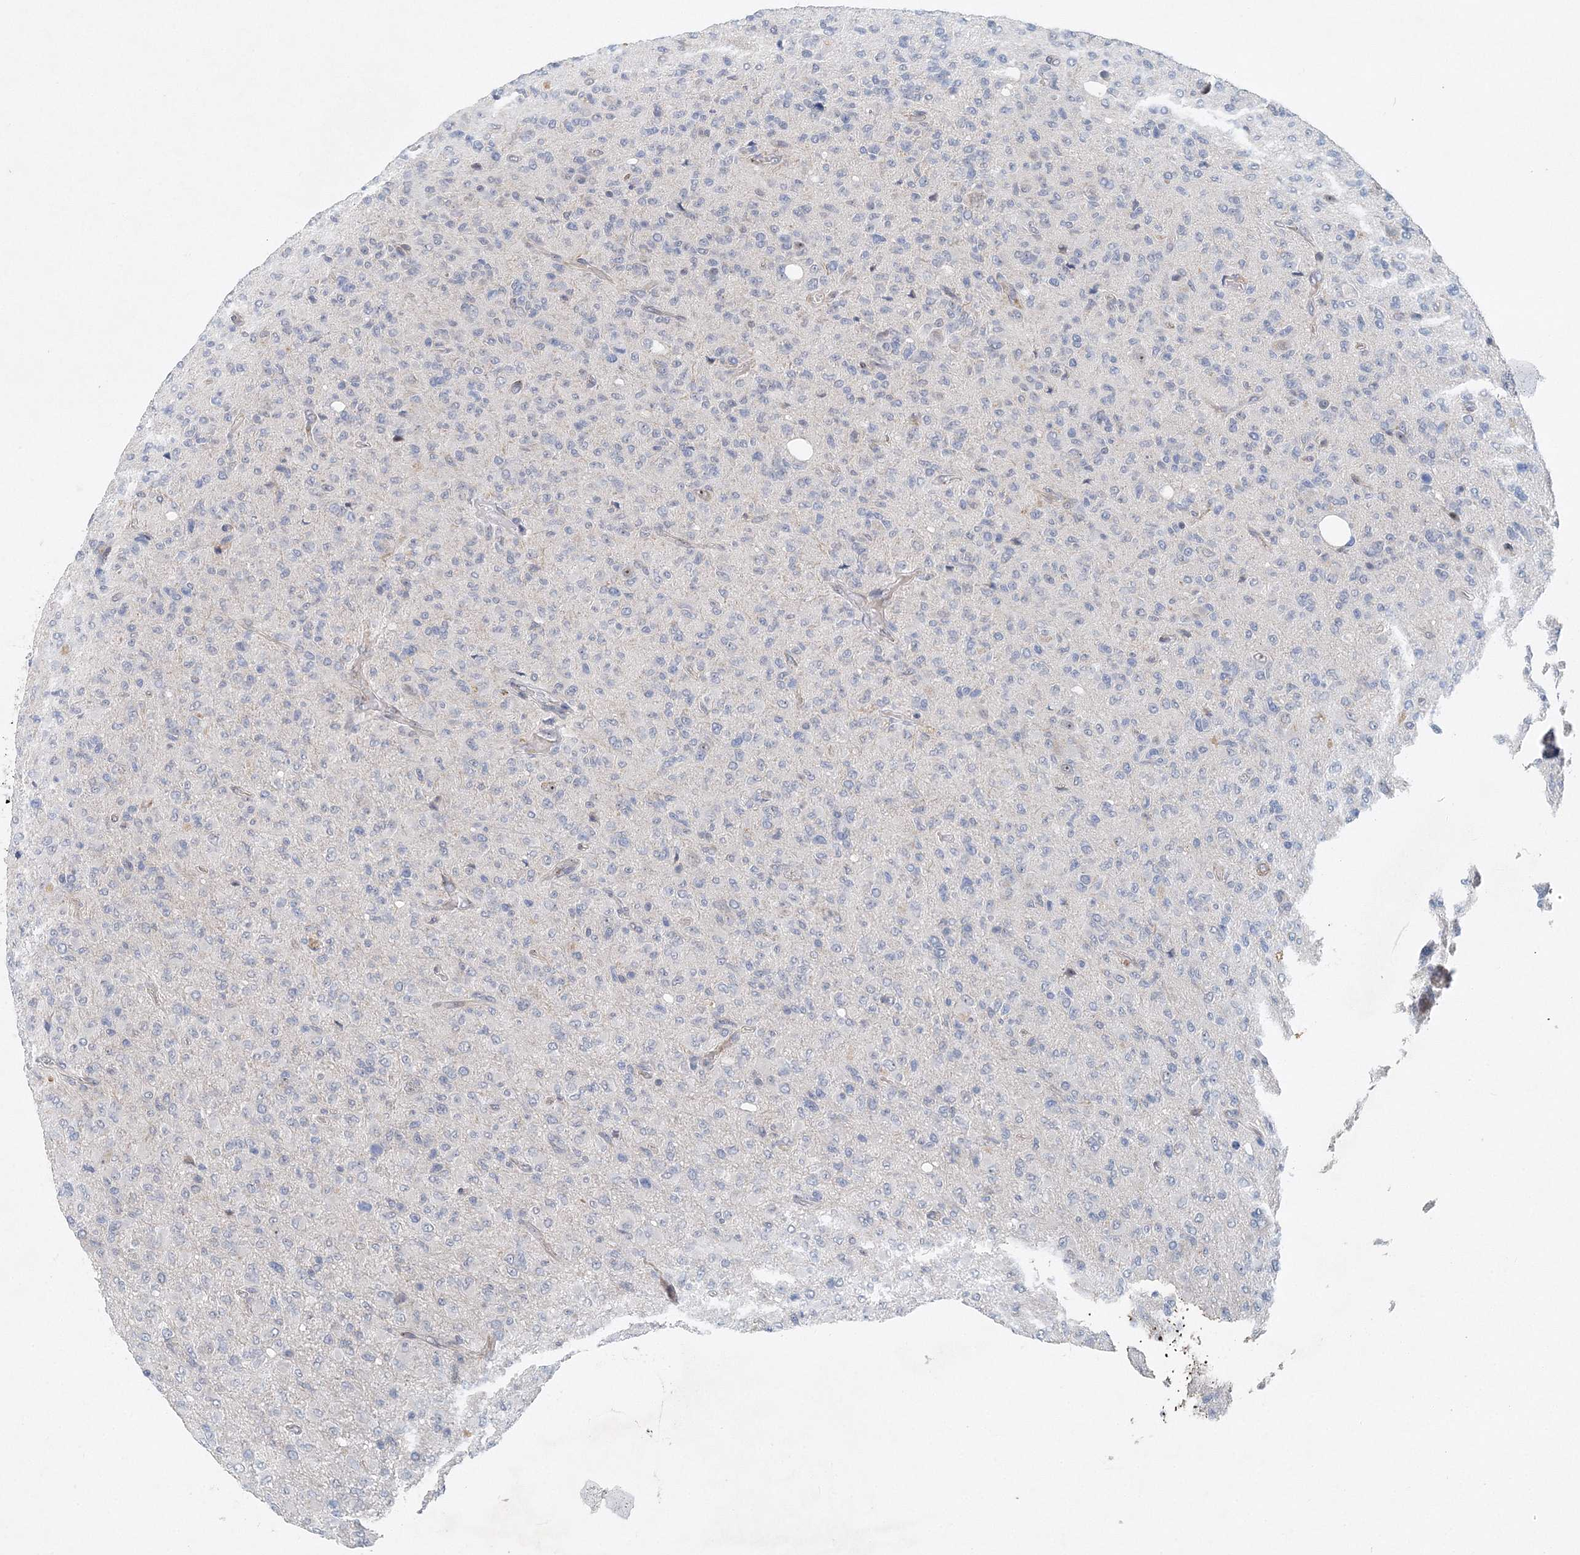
{"staining": {"intensity": "negative", "quantity": "none", "location": "none"}, "tissue": "glioma", "cell_type": "Tumor cells", "image_type": "cancer", "snomed": [{"axis": "morphology", "description": "Glioma, malignant, High grade"}, {"axis": "topography", "description": "Brain"}], "caption": "DAB (3,3'-diaminobenzidine) immunohistochemical staining of human high-grade glioma (malignant) exhibits no significant expression in tumor cells.", "gene": "UIMC1", "patient": {"sex": "female", "age": 57}}